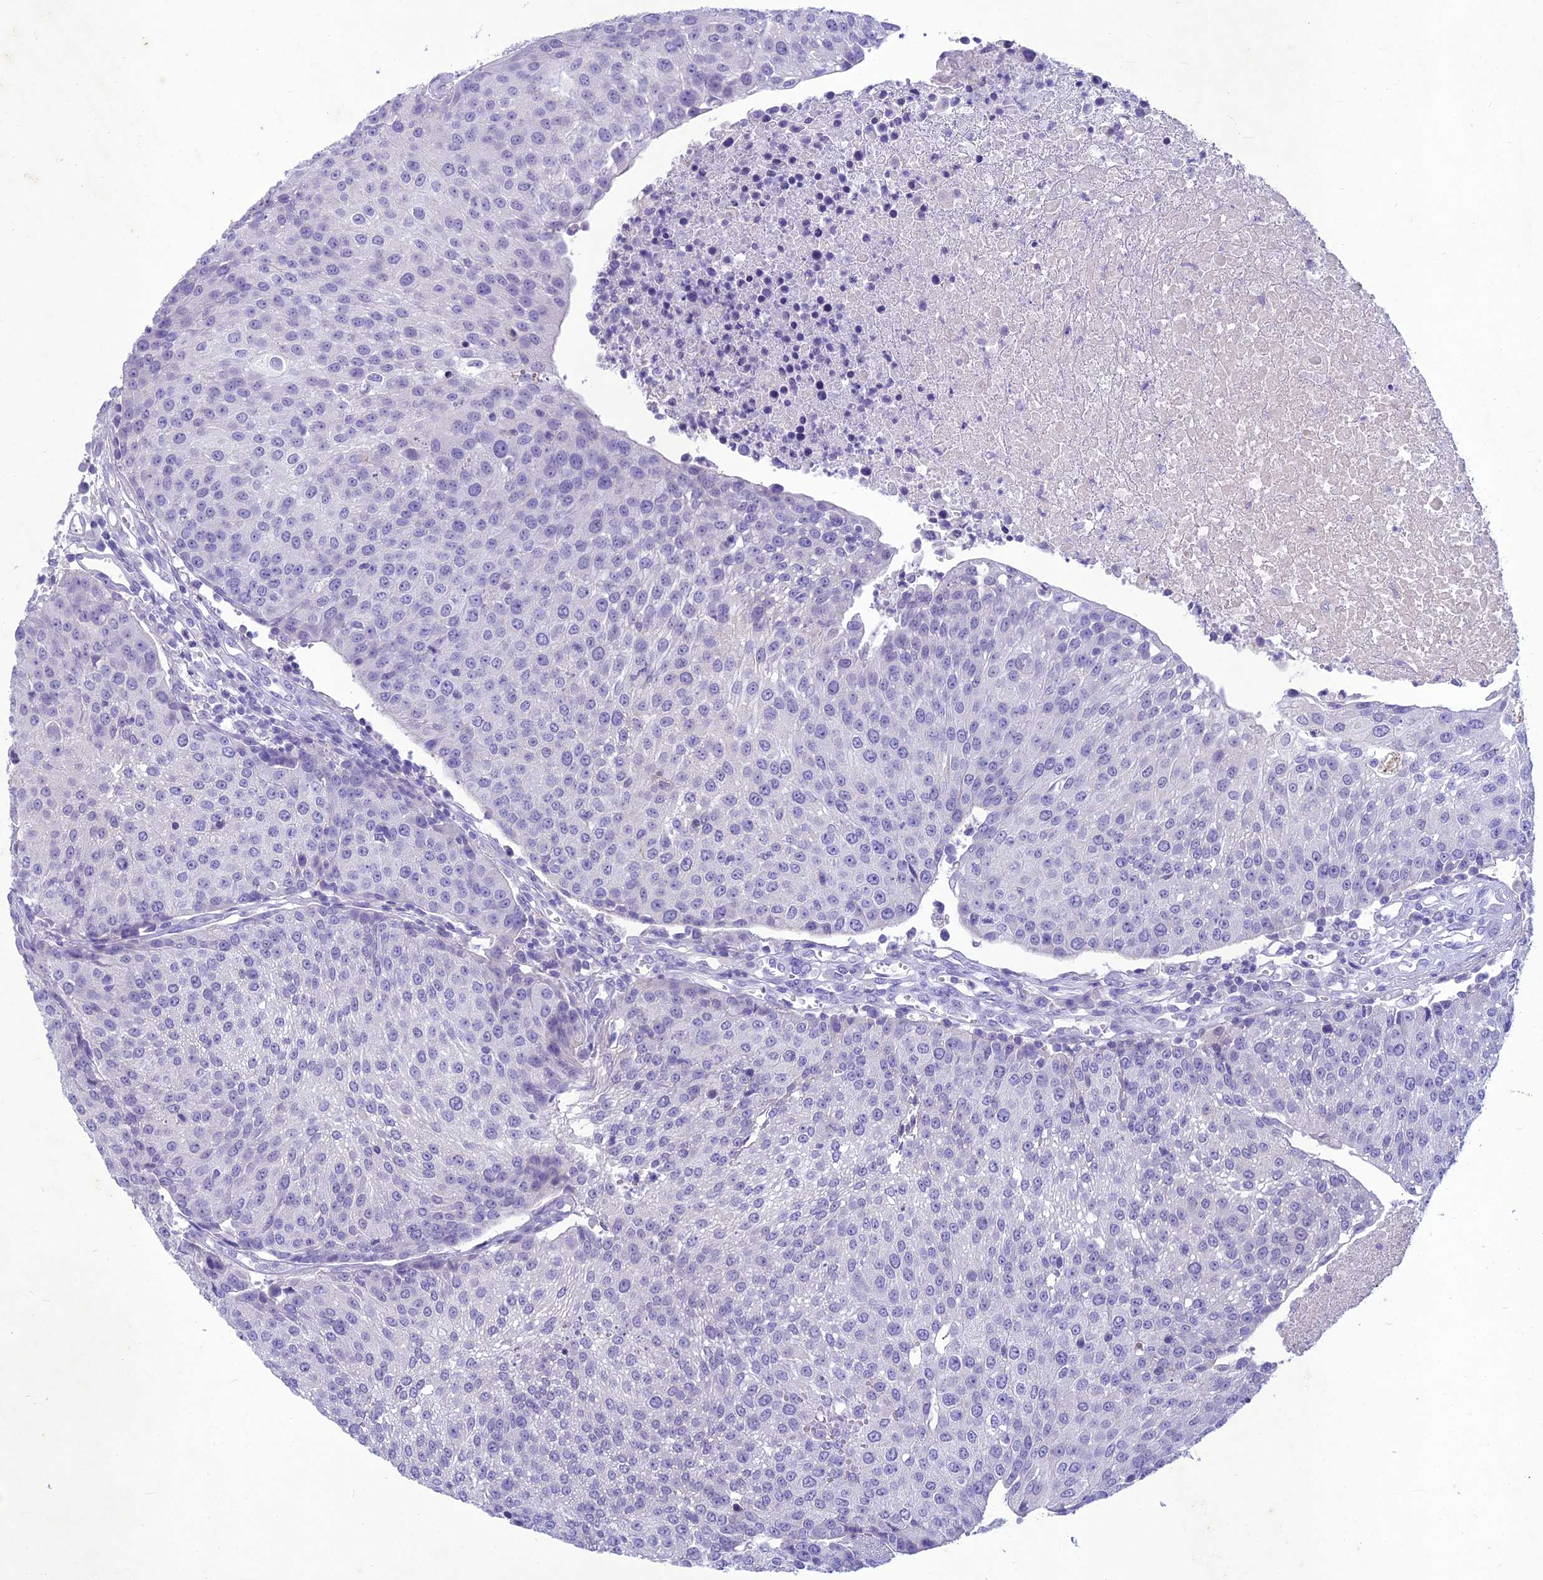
{"staining": {"intensity": "negative", "quantity": "none", "location": "none"}, "tissue": "urothelial cancer", "cell_type": "Tumor cells", "image_type": "cancer", "snomed": [{"axis": "morphology", "description": "Urothelial carcinoma, High grade"}, {"axis": "topography", "description": "Urinary bladder"}], "caption": "High magnification brightfield microscopy of high-grade urothelial carcinoma stained with DAB (3,3'-diaminobenzidine) (brown) and counterstained with hematoxylin (blue): tumor cells show no significant expression. The staining was performed using DAB (3,3'-diaminobenzidine) to visualize the protein expression in brown, while the nuclei were stained in blue with hematoxylin (Magnification: 20x).", "gene": "IFT172", "patient": {"sex": "female", "age": 85}}